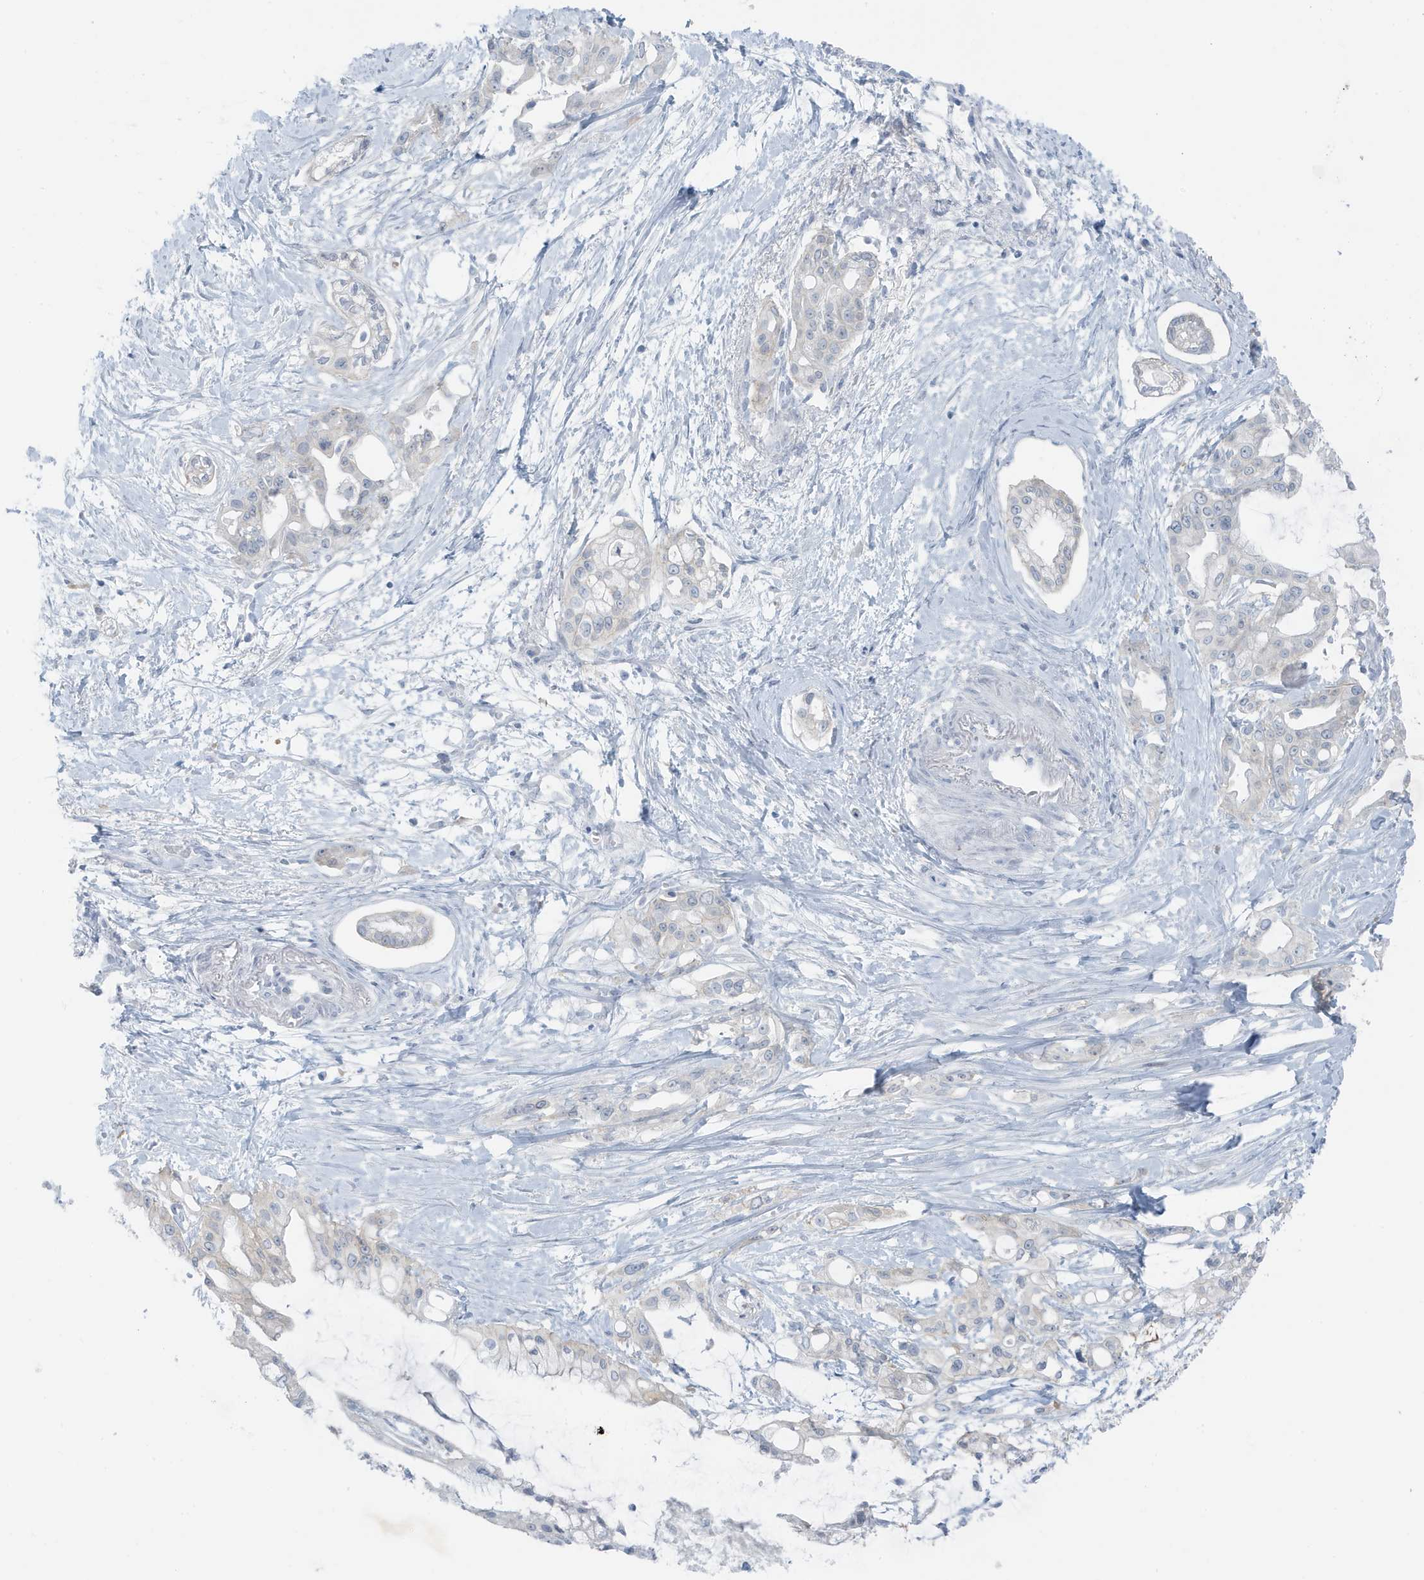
{"staining": {"intensity": "negative", "quantity": "none", "location": "none"}, "tissue": "pancreatic cancer", "cell_type": "Tumor cells", "image_type": "cancer", "snomed": [{"axis": "morphology", "description": "Adenocarcinoma, NOS"}, {"axis": "topography", "description": "Pancreas"}], "caption": "The micrograph demonstrates no significant staining in tumor cells of pancreatic cancer. The staining was performed using DAB (3,3'-diaminobenzidine) to visualize the protein expression in brown, while the nuclei were stained in blue with hematoxylin (Magnification: 20x).", "gene": "ZFP64", "patient": {"sex": "male", "age": 68}}